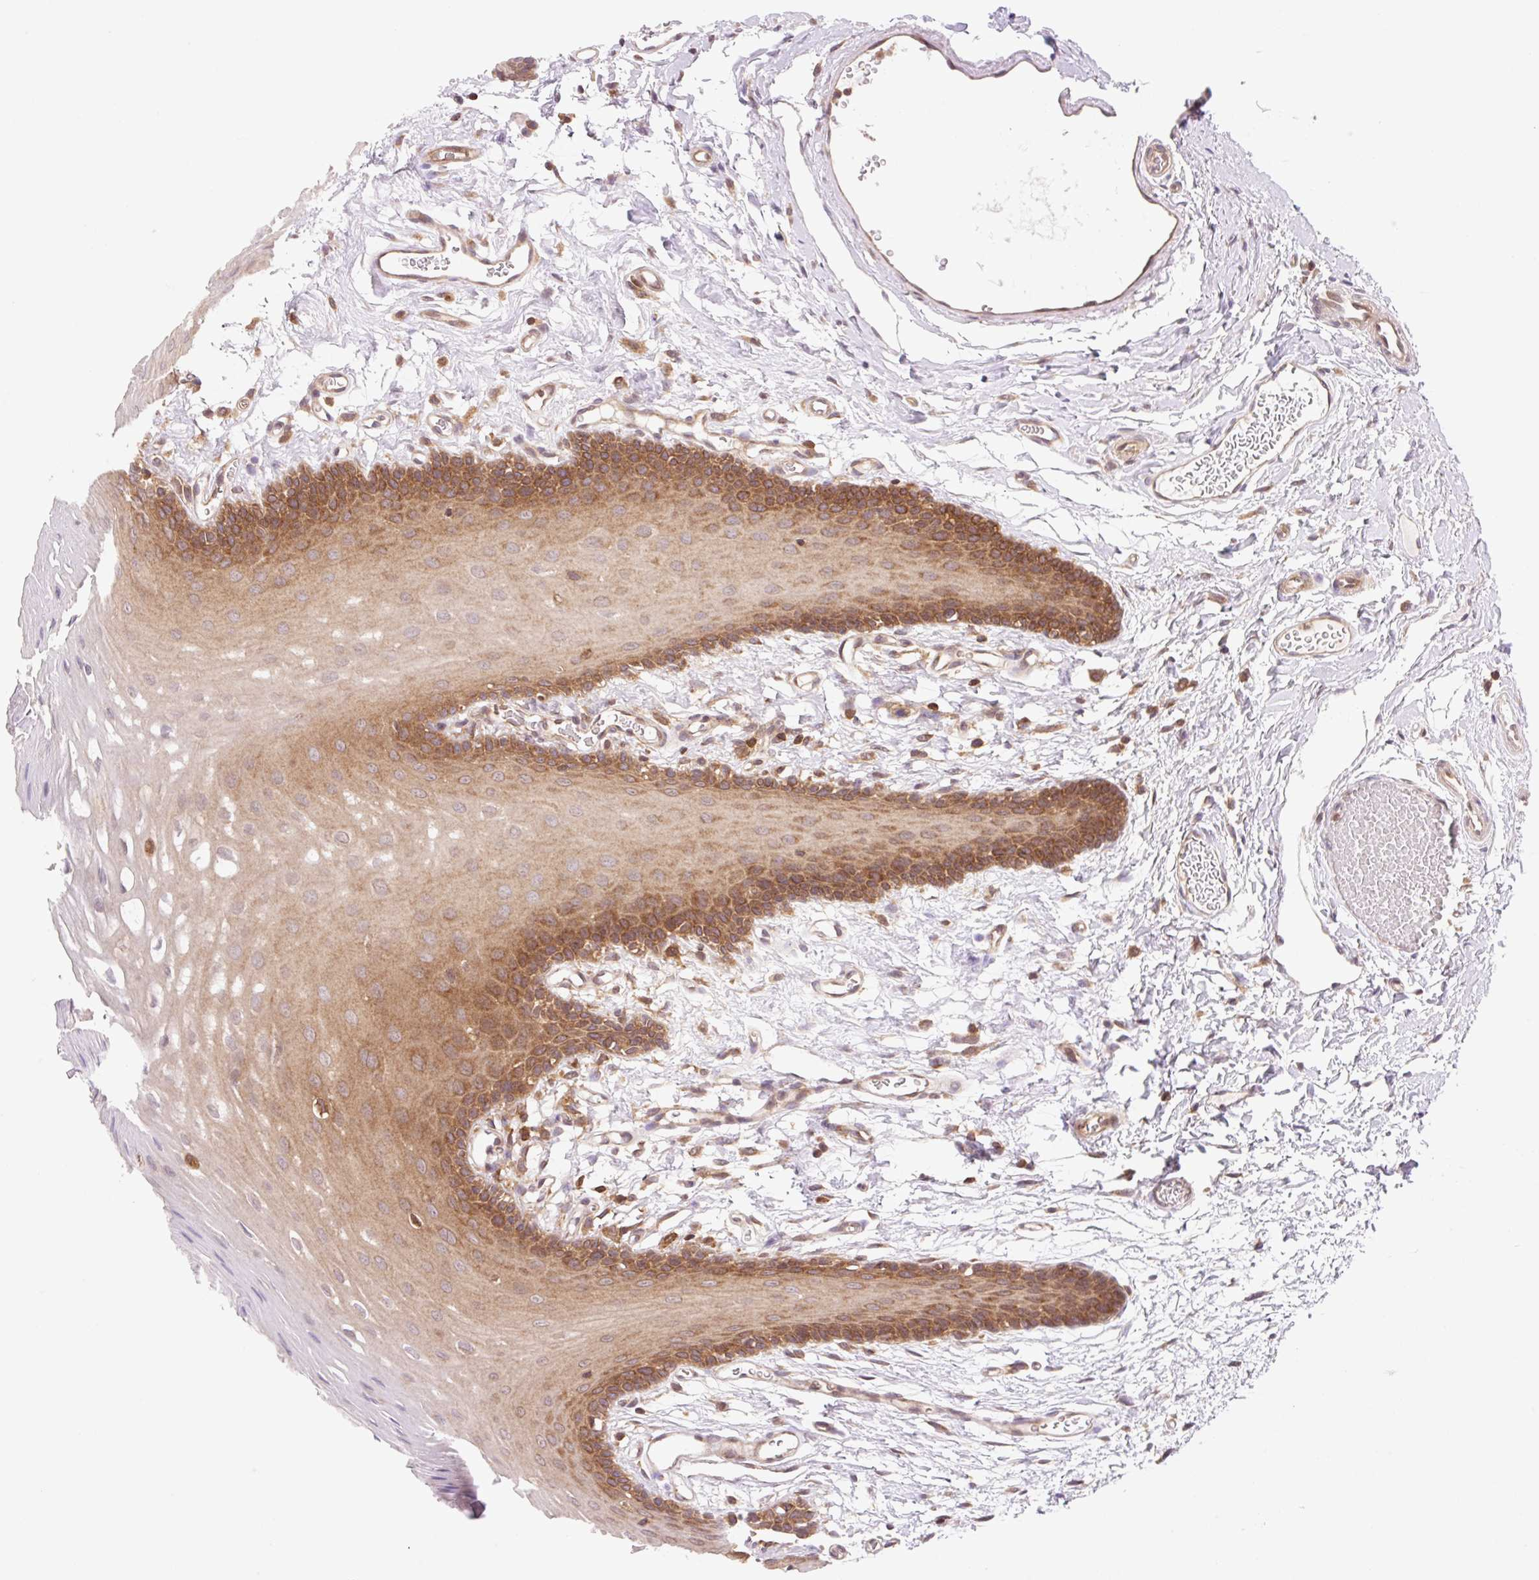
{"staining": {"intensity": "moderate", "quantity": ">75%", "location": "cytoplasmic/membranous"}, "tissue": "oral mucosa", "cell_type": "Squamous epithelial cells", "image_type": "normal", "snomed": [{"axis": "morphology", "description": "Normal tissue, NOS"}, {"axis": "topography", "description": "Oral tissue"}, {"axis": "topography", "description": "Tounge, NOS"}], "caption": "The immunohistochemical stain shows moderate cytoplasmic/membranous staining in squamous epithelial cells of unremarkable oral mucosa. (brown staining indicates protein expression, while blue staining denotes nuclei).", "gene": "VPS4A", "patient": {"sex": "female", "age": 60}}